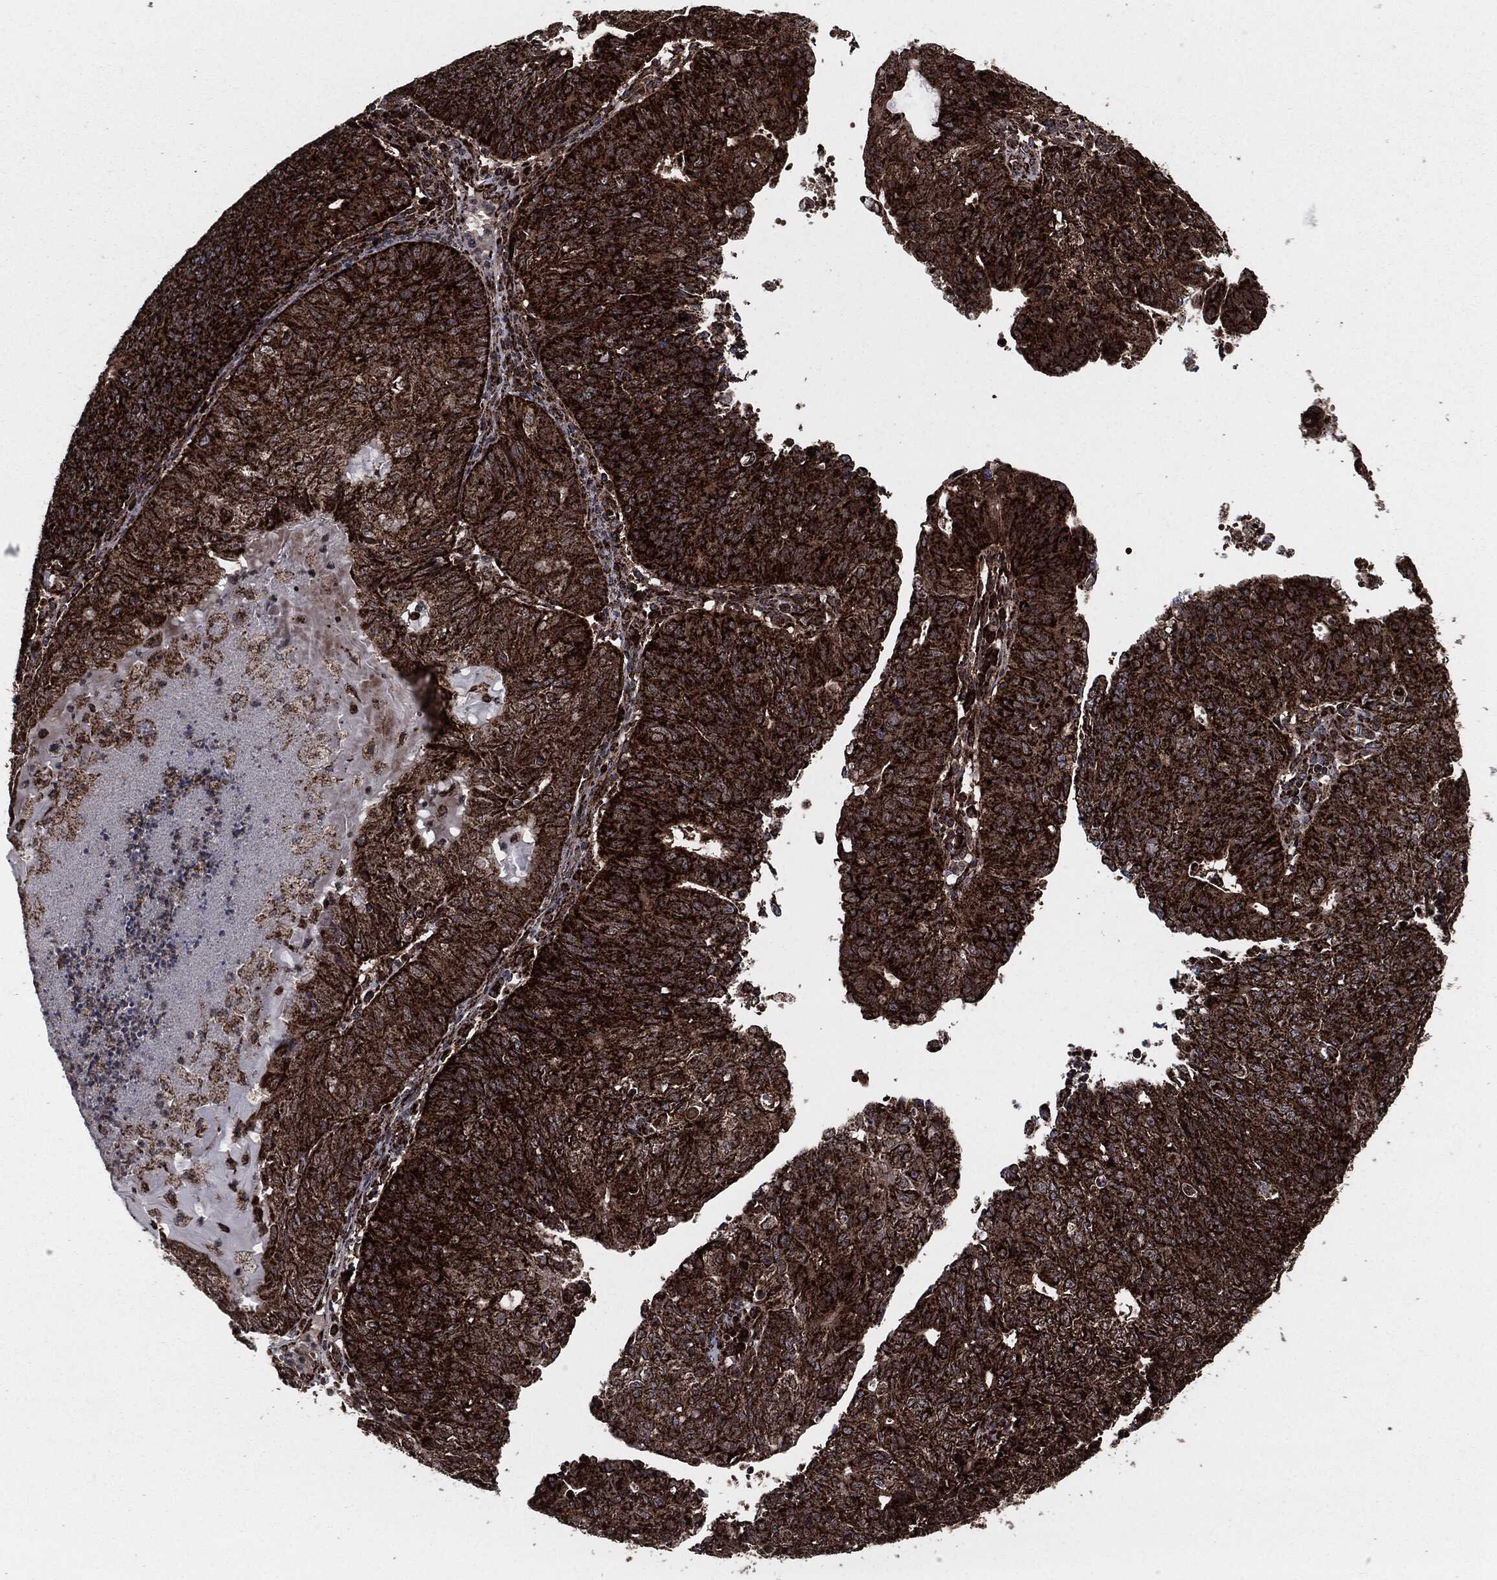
{"staining": {"intensity": "strong", "quantity": ">75%", "location": "cytoplasmic/membranous"}, "tissue": "endometrial cancer", "cell_type": "Tumor cells", "image_type": "cancer", "snomed": [{"axis": "morphology", "description": "Adenocarcinoma, NOS"}, {"axis": "topography", "description": "Endometrium"}], "caption": "Protein expression analysis of endometrial cancer displays strong cytoplasmic/membranous staining in approximately >75% of tumor cells. The protein of interest is shown in brown color, while the nuclei are stained blue.", "gene": "FH", "patient": {"sex": "female", "age": 82}}